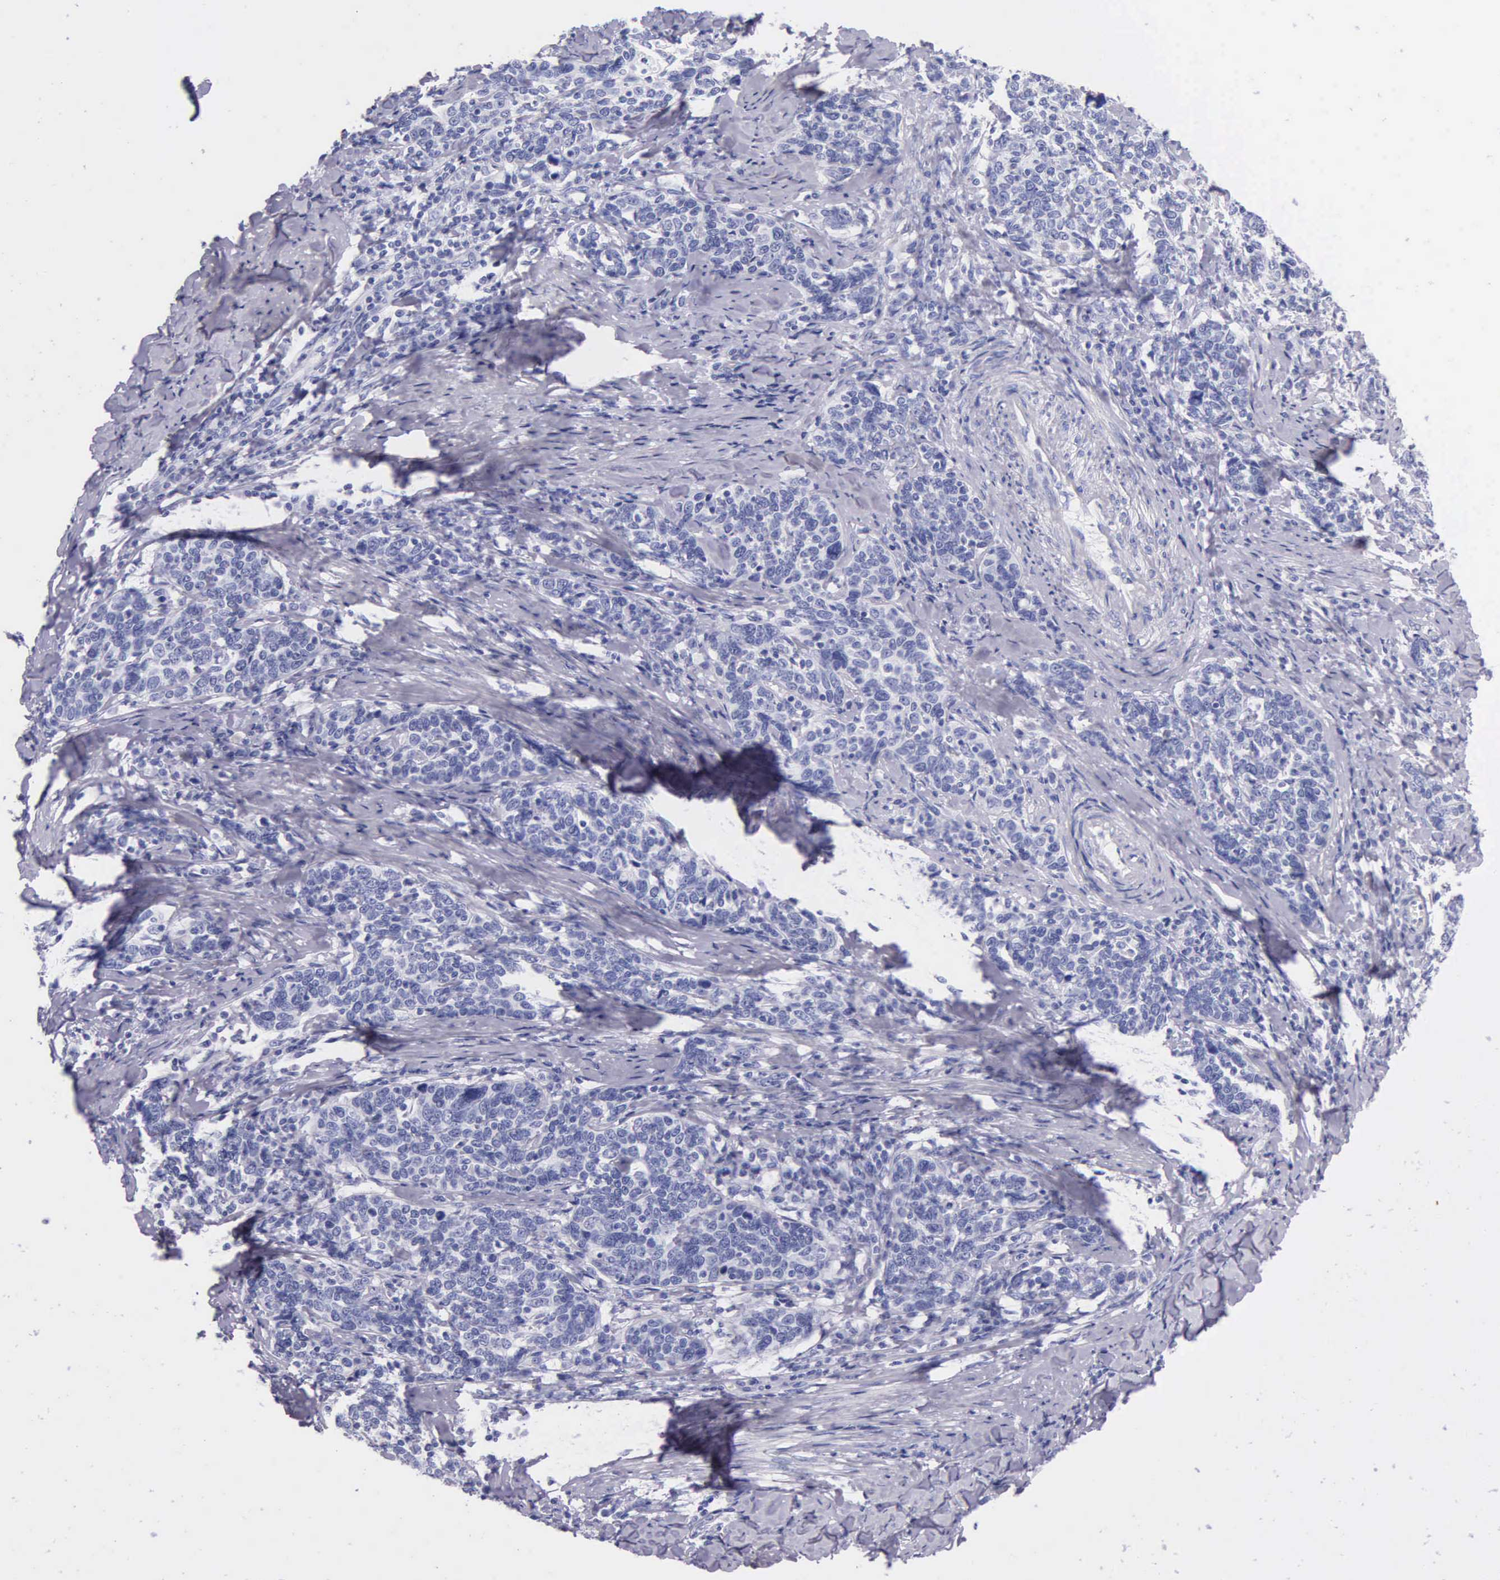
{"staining": {"intensity": "negative", "quantity": "none", "location": "none"}, "tissue": "cervical cancer", "cell_type": "Tumor cells", "image_type": "cancer", "snomed": [{"axis": "morphology", "description": "Squamous cell carcinoma, NOS"}, {"axis": "topography", "description": "Cervix"}], "caption": "Immunohistochemical staining of human cervical cancer (squamous cell carcinoma) demonstrates no significant expression in tumor cells.", "gene": "KLK3", "patient": {"sex": "female", "age": 41}}